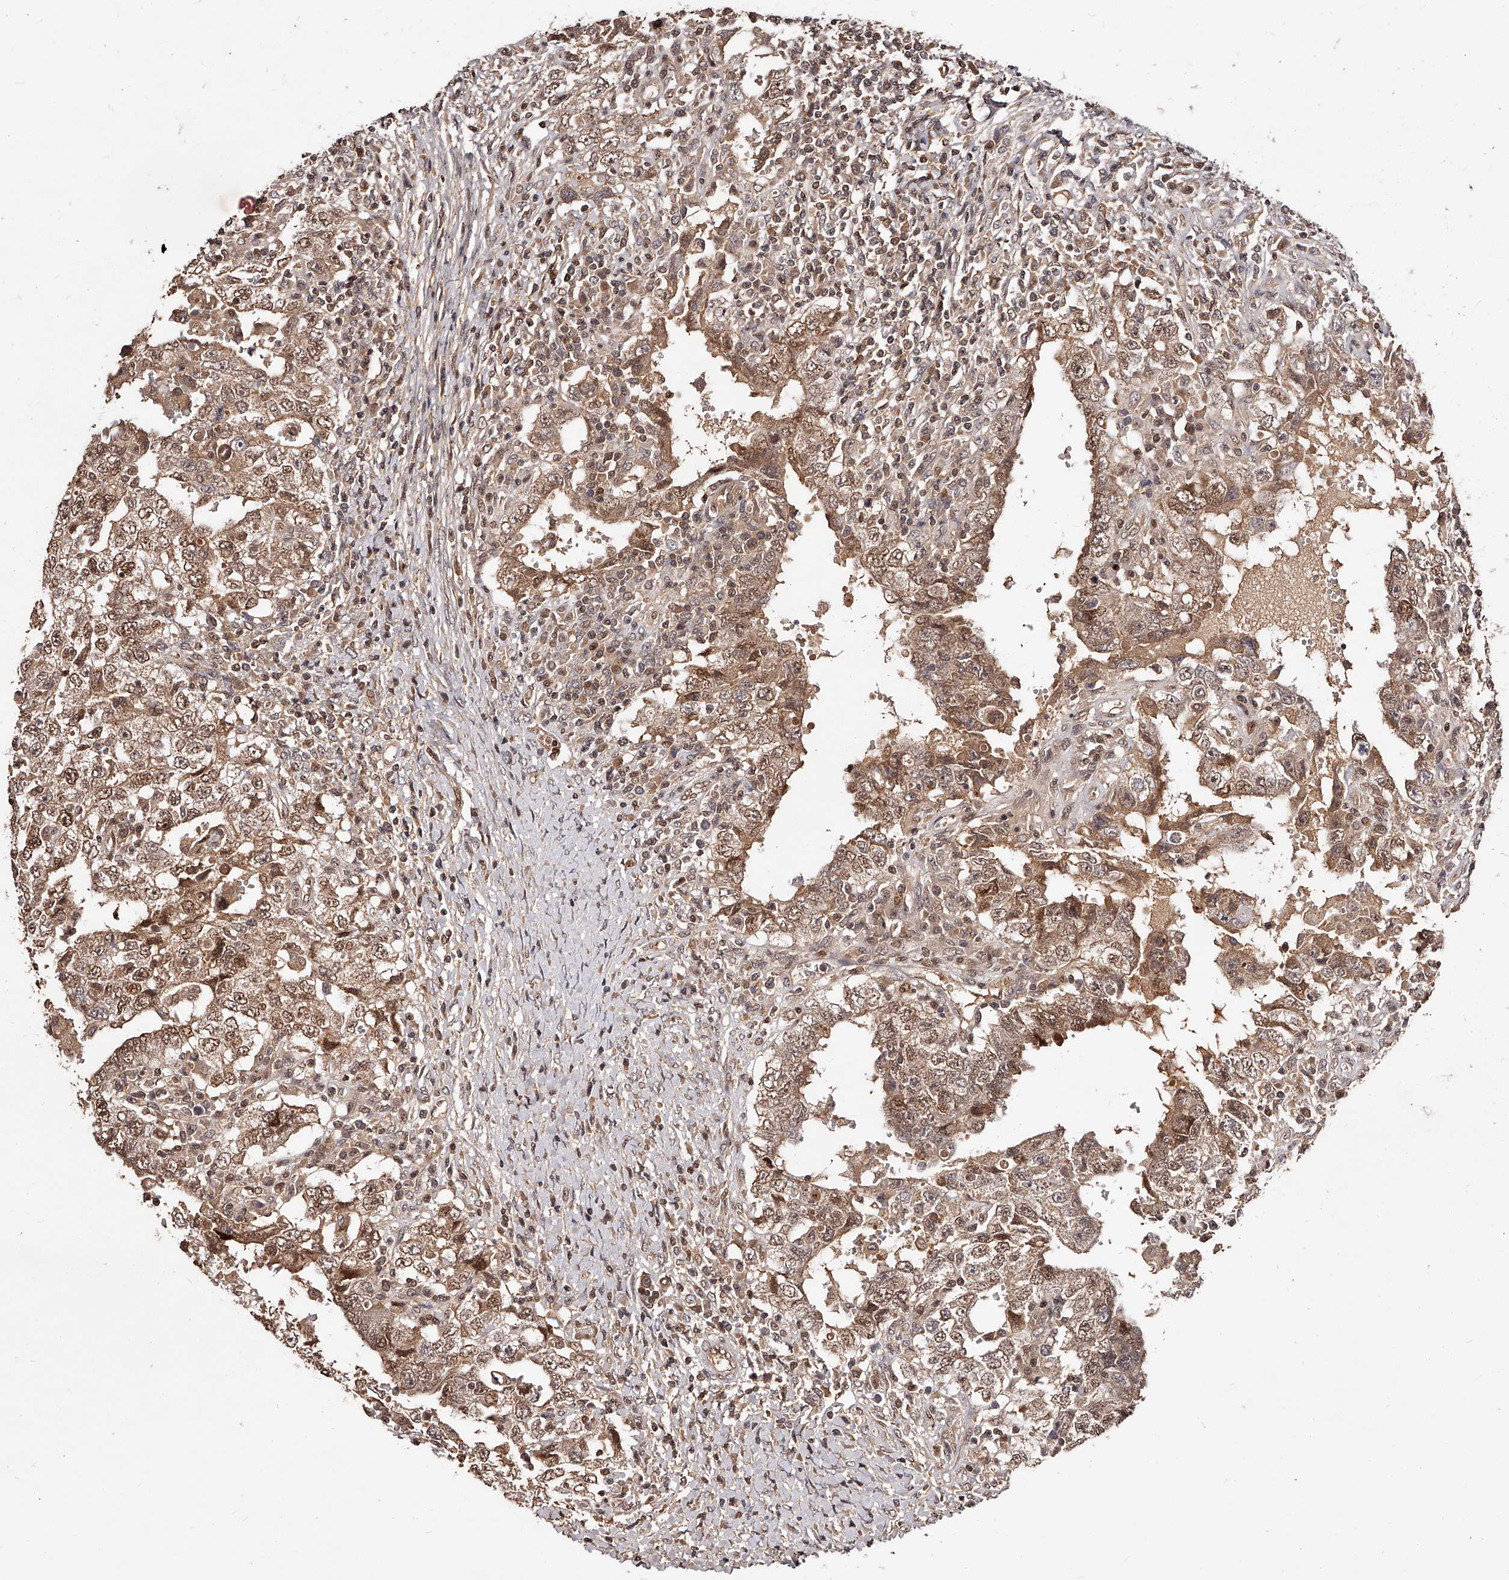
{"staining": {"intensity": "moderate", "quantity": ">75%", "location": "cytoplasmic/membranous,nuclear"}, "tissue": "testis cancer", "cell_type": "Tumor cells", "image_type": "cancer", "snomed": [{"axis": "morphology", "description": "Carcinoma, Embryonal, NOS"}, {"axis": "topography", "description": "Testis"}], "caption": "An immunohistochemistry (IHC) photomicrograph of neoplastic tissue is shown. Protein staining in brown labels moderate cytoplasmic/membranous and nuclear positivity in testis embryonal carcinoma within tumor cells.", "gene": "CUL7", "patient": {"sex": "male", "age": 26}}